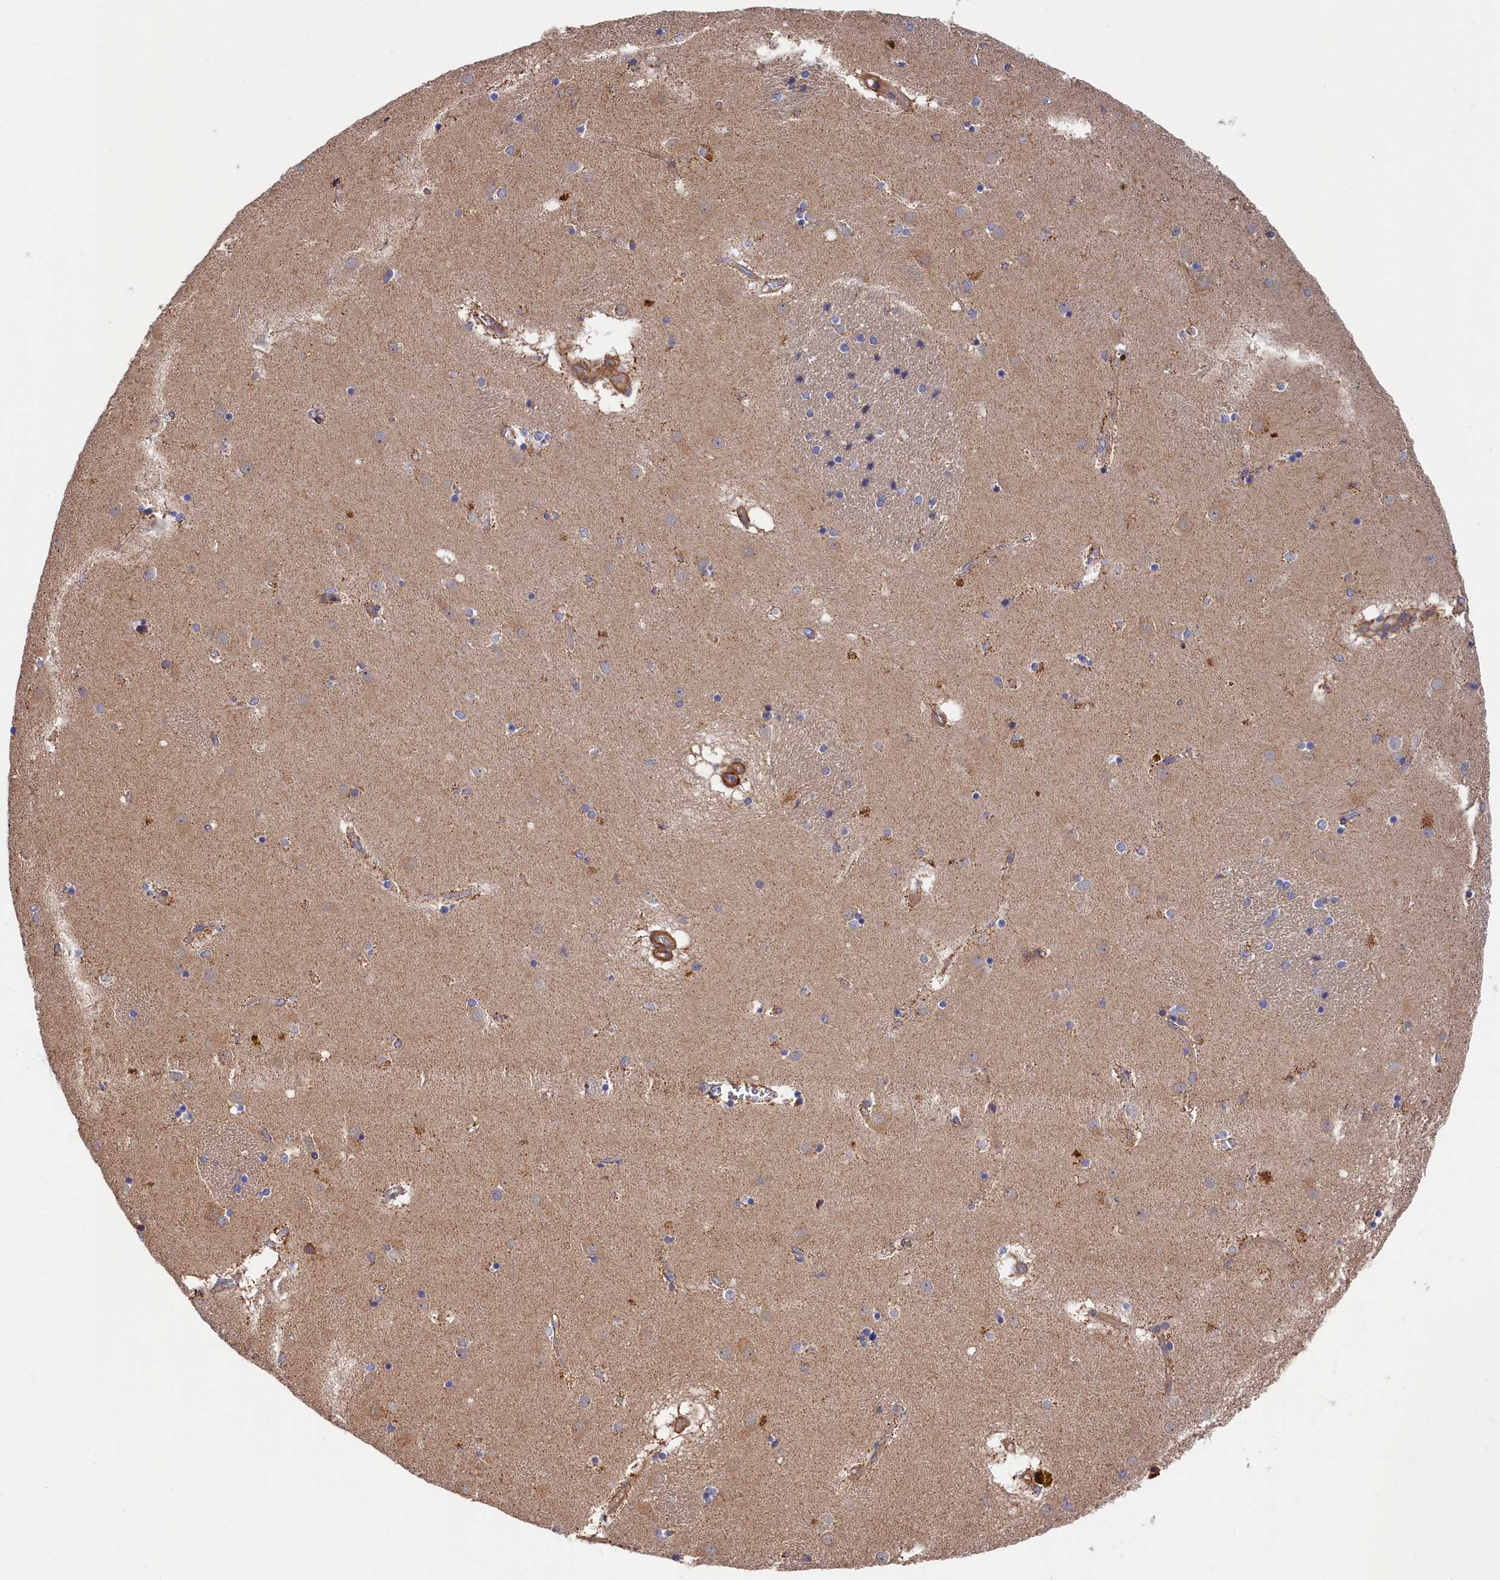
{"staining": {"intensity": "weak", "quantity": "<25%", "location": "cytoplasmic/membranous"}, "tissue": "caudate", "cell_type": "Glial cells", "image_type": "normal", "snomed": [{"axis": "morphology", "description": "Normal tissue, NOS"}, {"axis": "topography", "description": "Lateral ventricle wall"}], "caption": "This histopathology image is of normal caudate stained with immunohistochemistry to label a protein in brown with the nuclei are counter-stained blue. There is no positivity in glial cells.", "gene": "LDHD", "patient": {"sex": "male", "age": 70}}